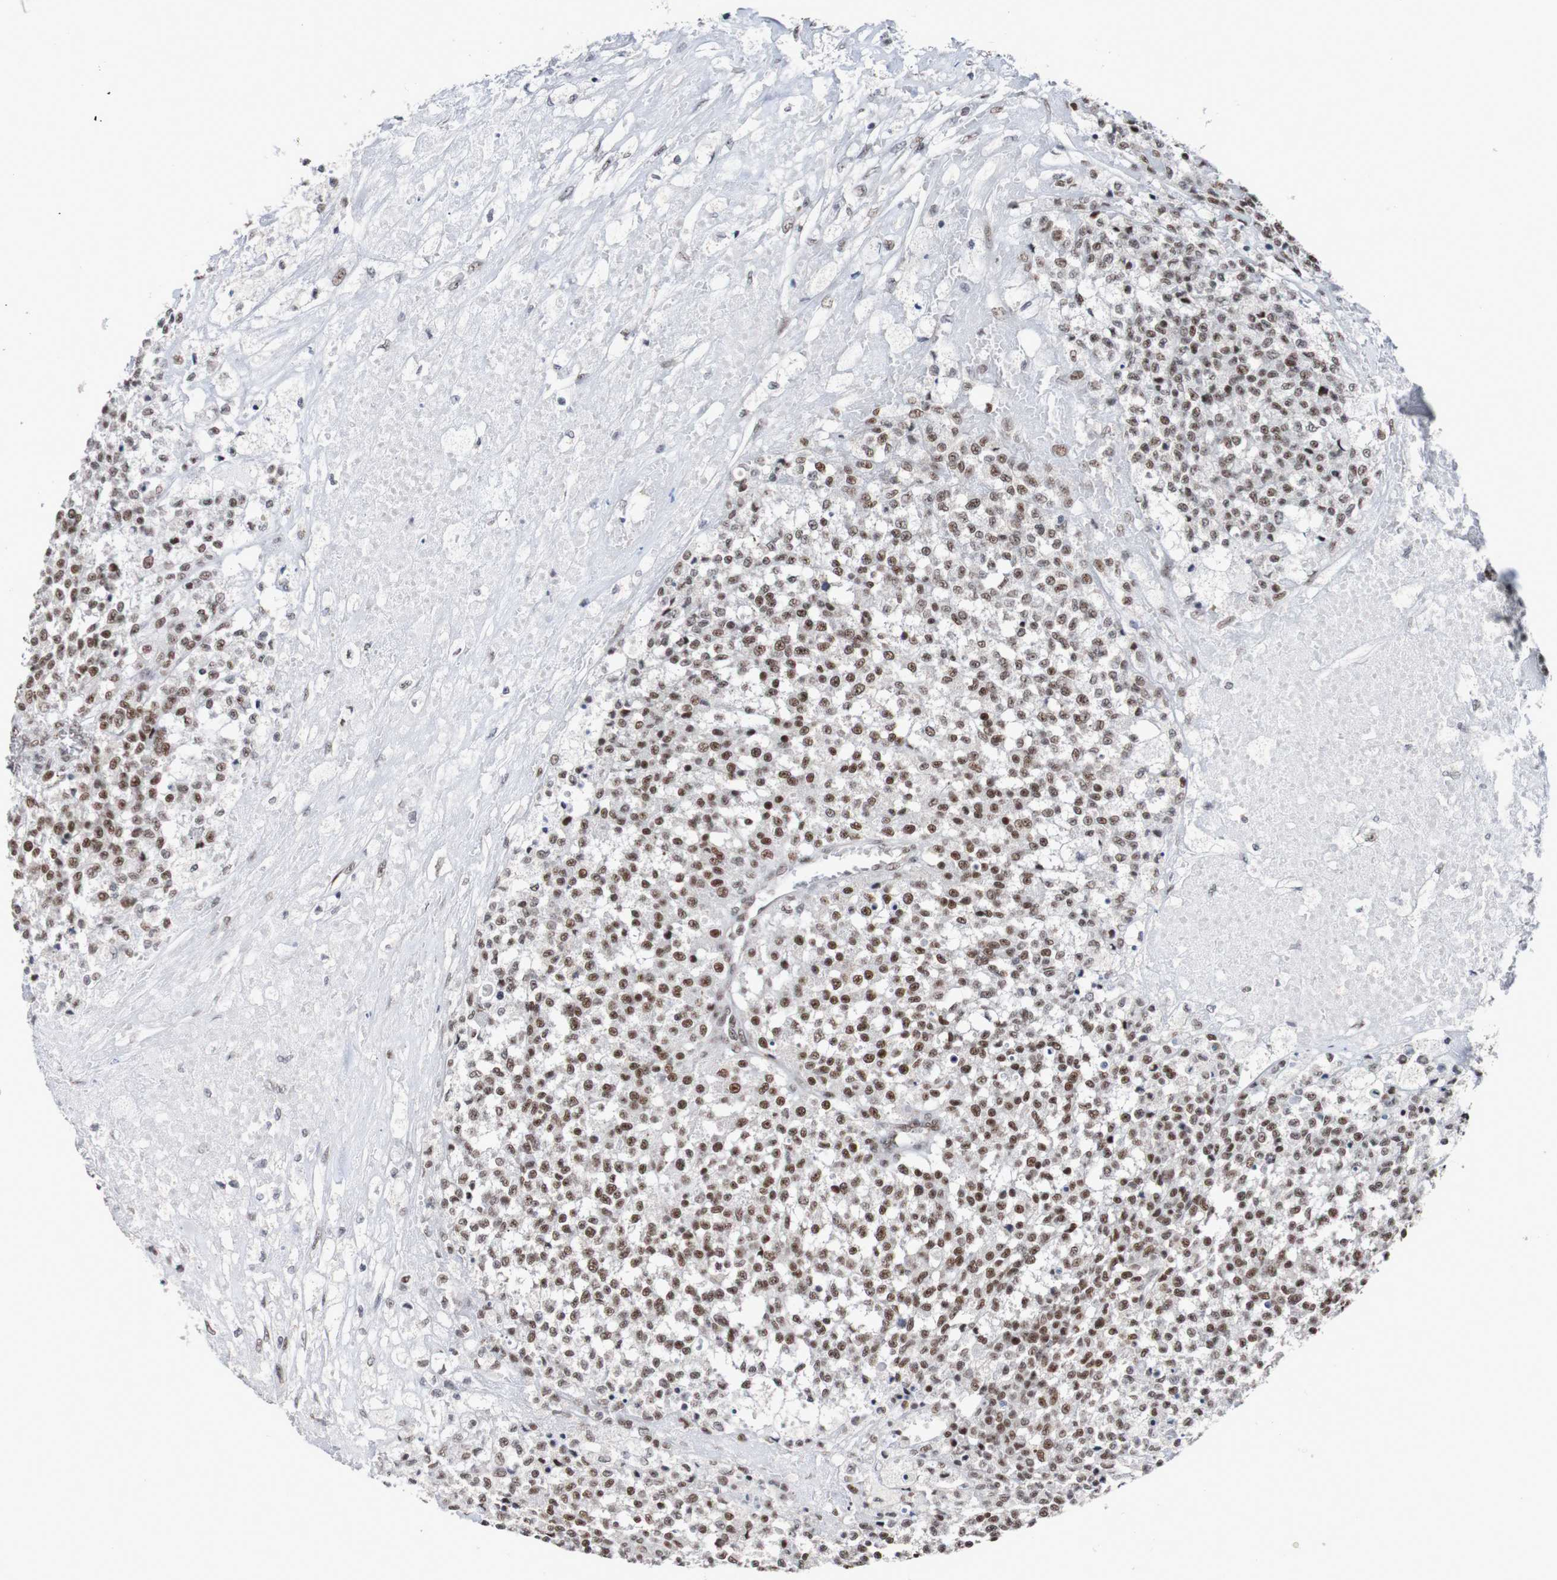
{"staining": {"intensity": "strong", "quantity": ">75%", "location": "nuclear"}, "tissue": "testis cancer", "cell_type": "Tumor cells", "image_type": "cancer", "snomed": [{"axis": "morphology", "description": "Seminoma, NOS"}, {"axis": "topography", "description": "Testis"}], "caption": "Brown immunohistochemical staining in human testis cancer reveals strong nuclear positivity in about >75% of tumor cells.", "gene": "CDC5L", "patient": {"sex": "male", "age": 59}}